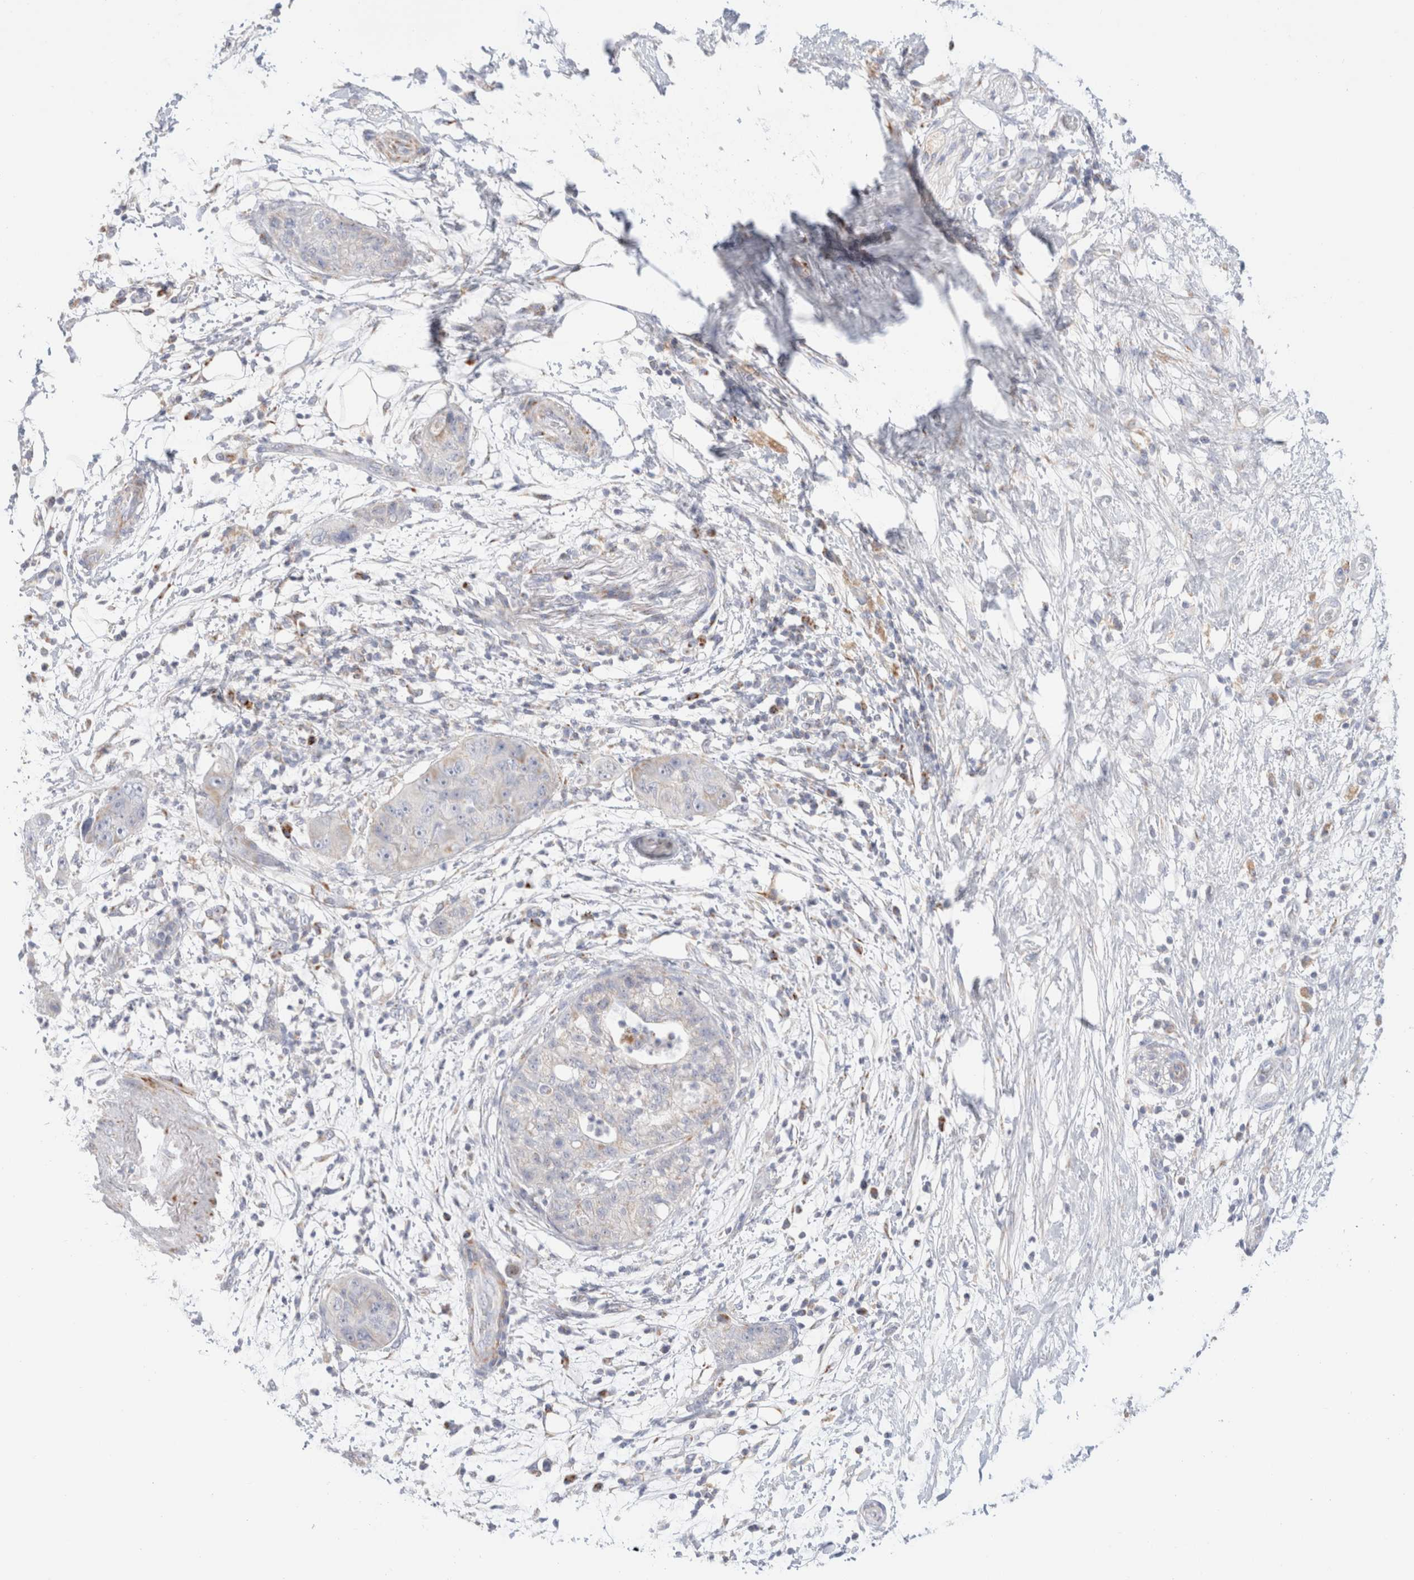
{"staining": {"intensity": "negative", "quantity": "none", "location": "none"}, "tissue": "pancreatic cancer", "cell_type": "Tumor cells", "image_type": "cancer", "snomed": [{"axis": "morphology", "description": "Adenocarcinoma, NOS"}, {"axis": "topography", "description": "Pancreas"}], "caption": "This is an IHC histopathology image of human pancreatic cancer (adenocarcinoma). There is no staining in tumor cells.", "gene": "ATP6V1C1", "patient": {"sex": "female", "age": 78}}